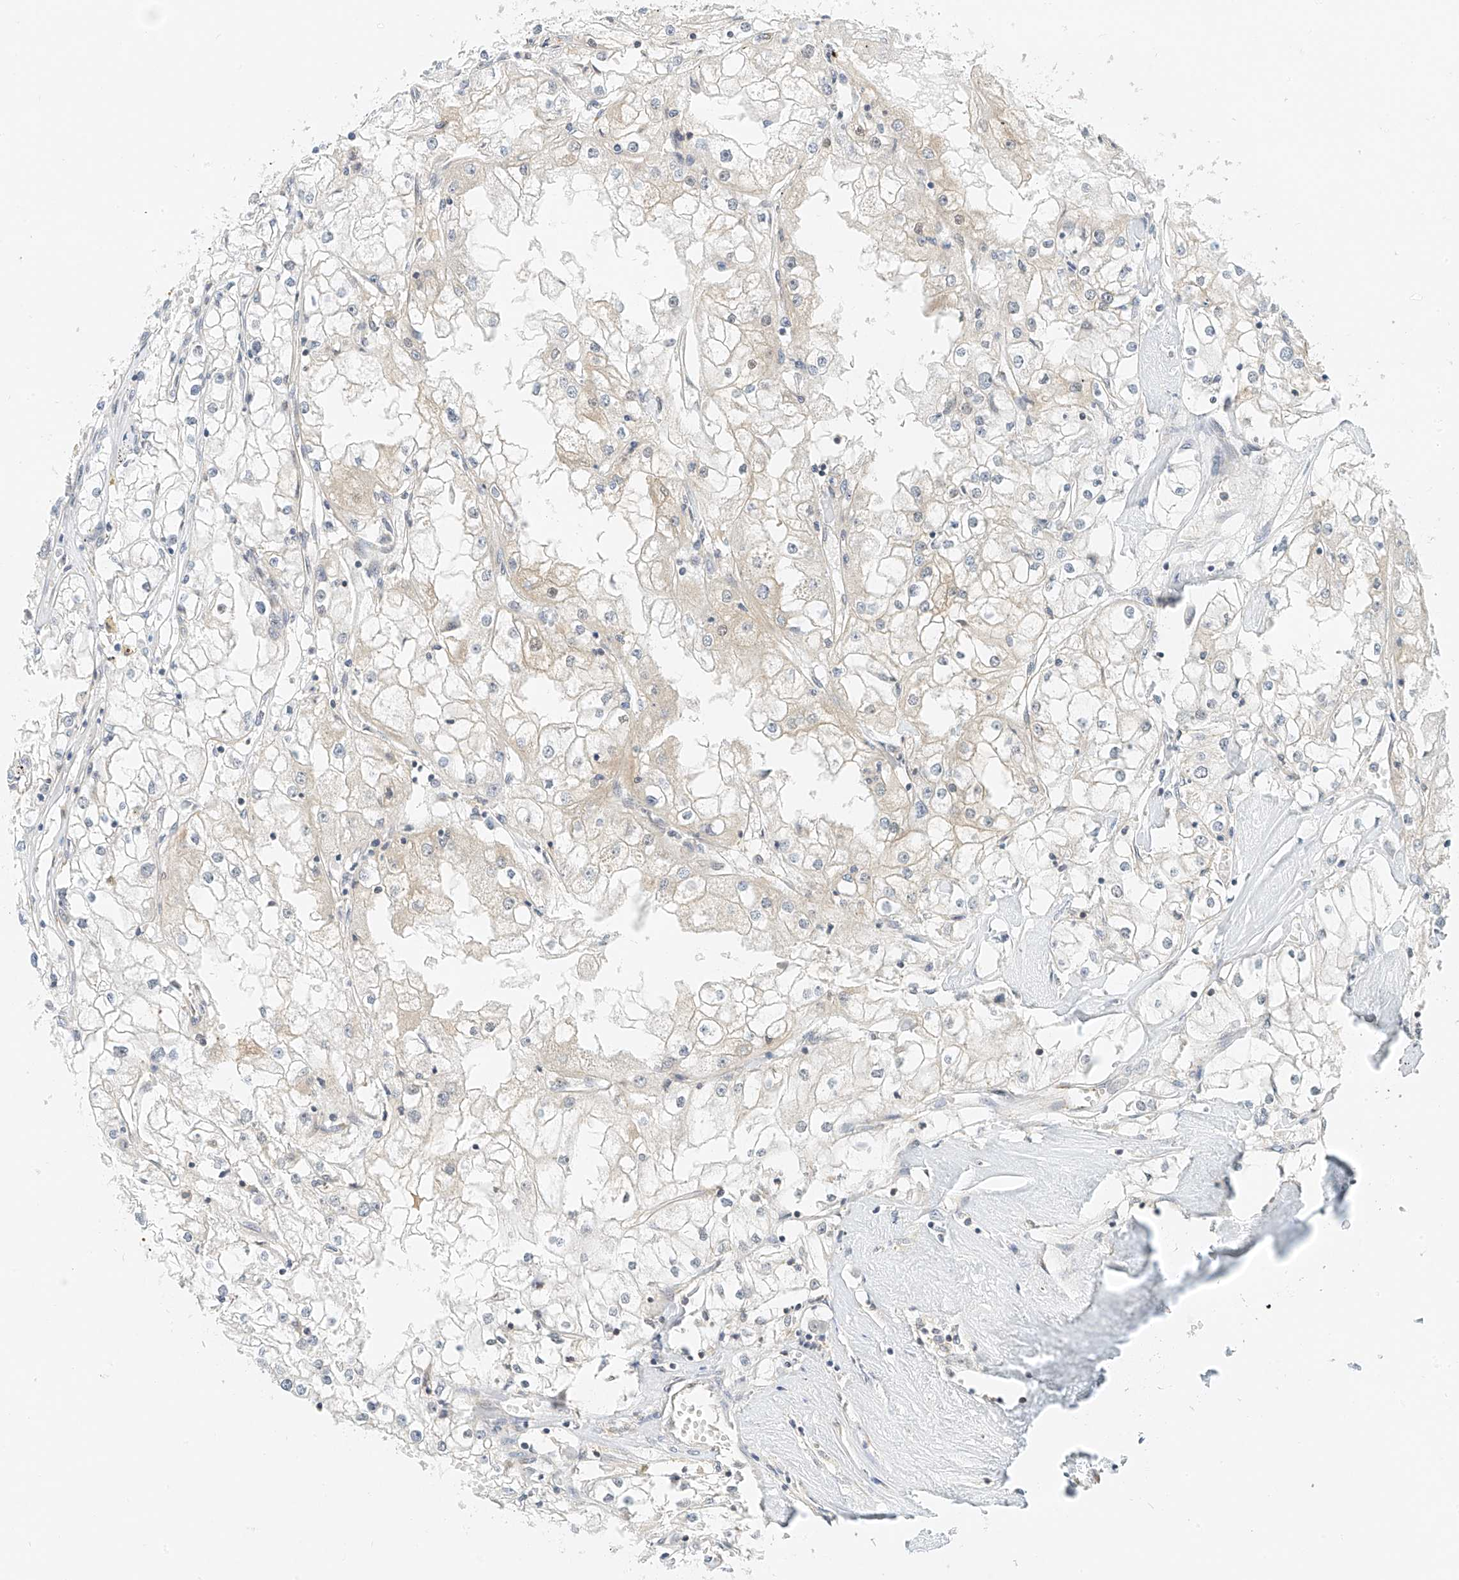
{"staining": {"intensity": "weak", "quantity": "<25%", "location": "cytoplasmic/membranous"}, "tissue": "renal cancer", "cell_type": "Tumor cells", "image_type": "cancer", "snomed": [{"axis": "morphology", "description": "Adenocarcinoma, NOS"}, {"axis": "topography", "description": "Kidney"}], "caption": "This photomicrograph is of renal adenocarcinoma stained with immunohistochemistry to label a protein in brown with the nuclei are counter-stained blue. There is no expression in tumor cells.", "gene": "PPA2", "patient": {"sex": "male", "age": 56}}